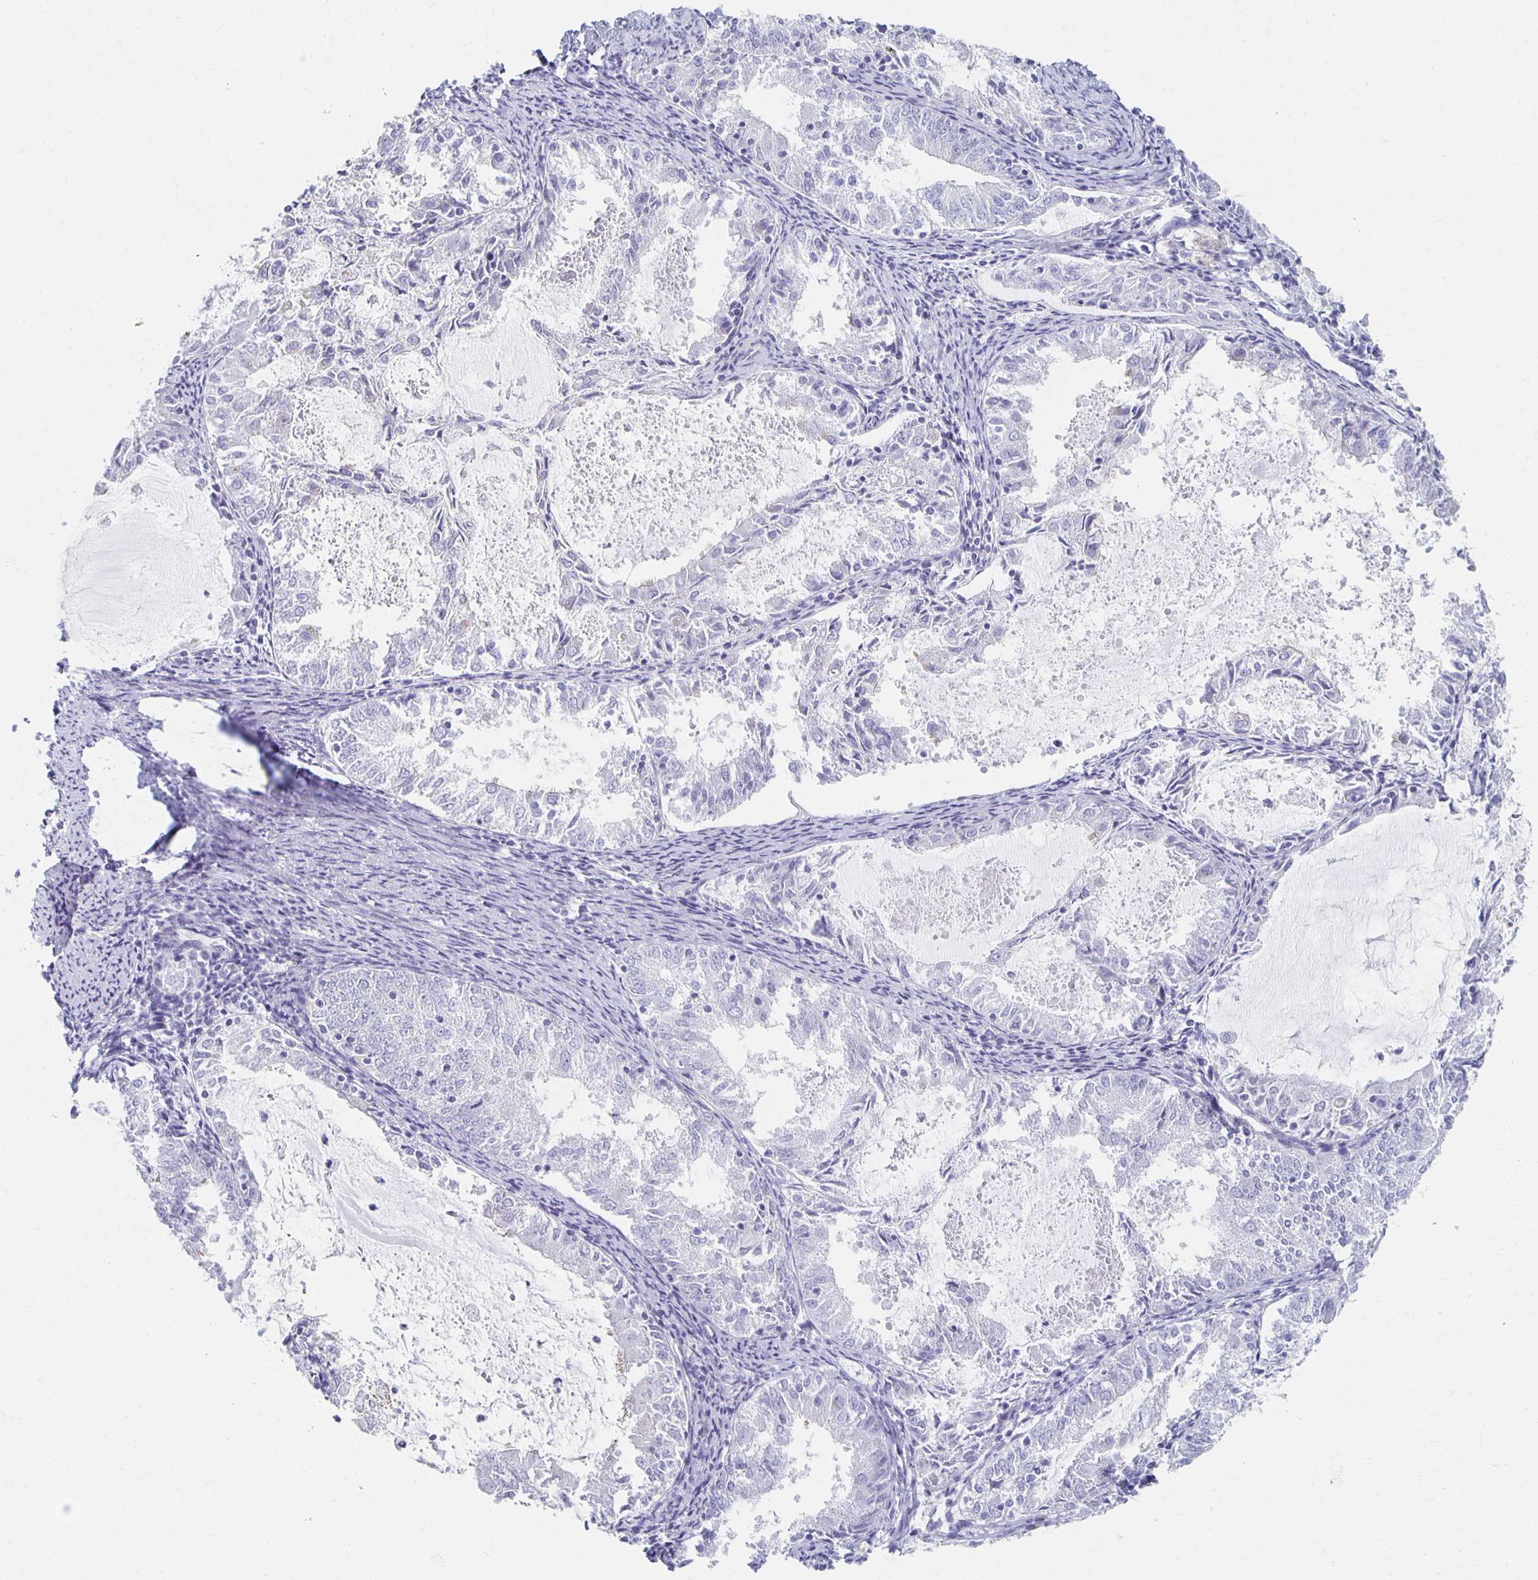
{"staining": {"intensity": "negative", "quantity": "none", "location": "none"}, "tissue": "endometrial cancer", "cell_type": "Tumor cells", "image_type": "cancer", "snomed": [{"axis": "morphology", "description": "Adenocarcinoma, NOS"}, {"axis": "topography", "description": "Endometrium"}], "caption": "This is an immunohistochemistry (IHC) micrograph of human adenocarcinoma (endometrial). There is no expression in tumor cells.", "gene": "TEX44", "patient": {"sex": "female", "age": 57}}